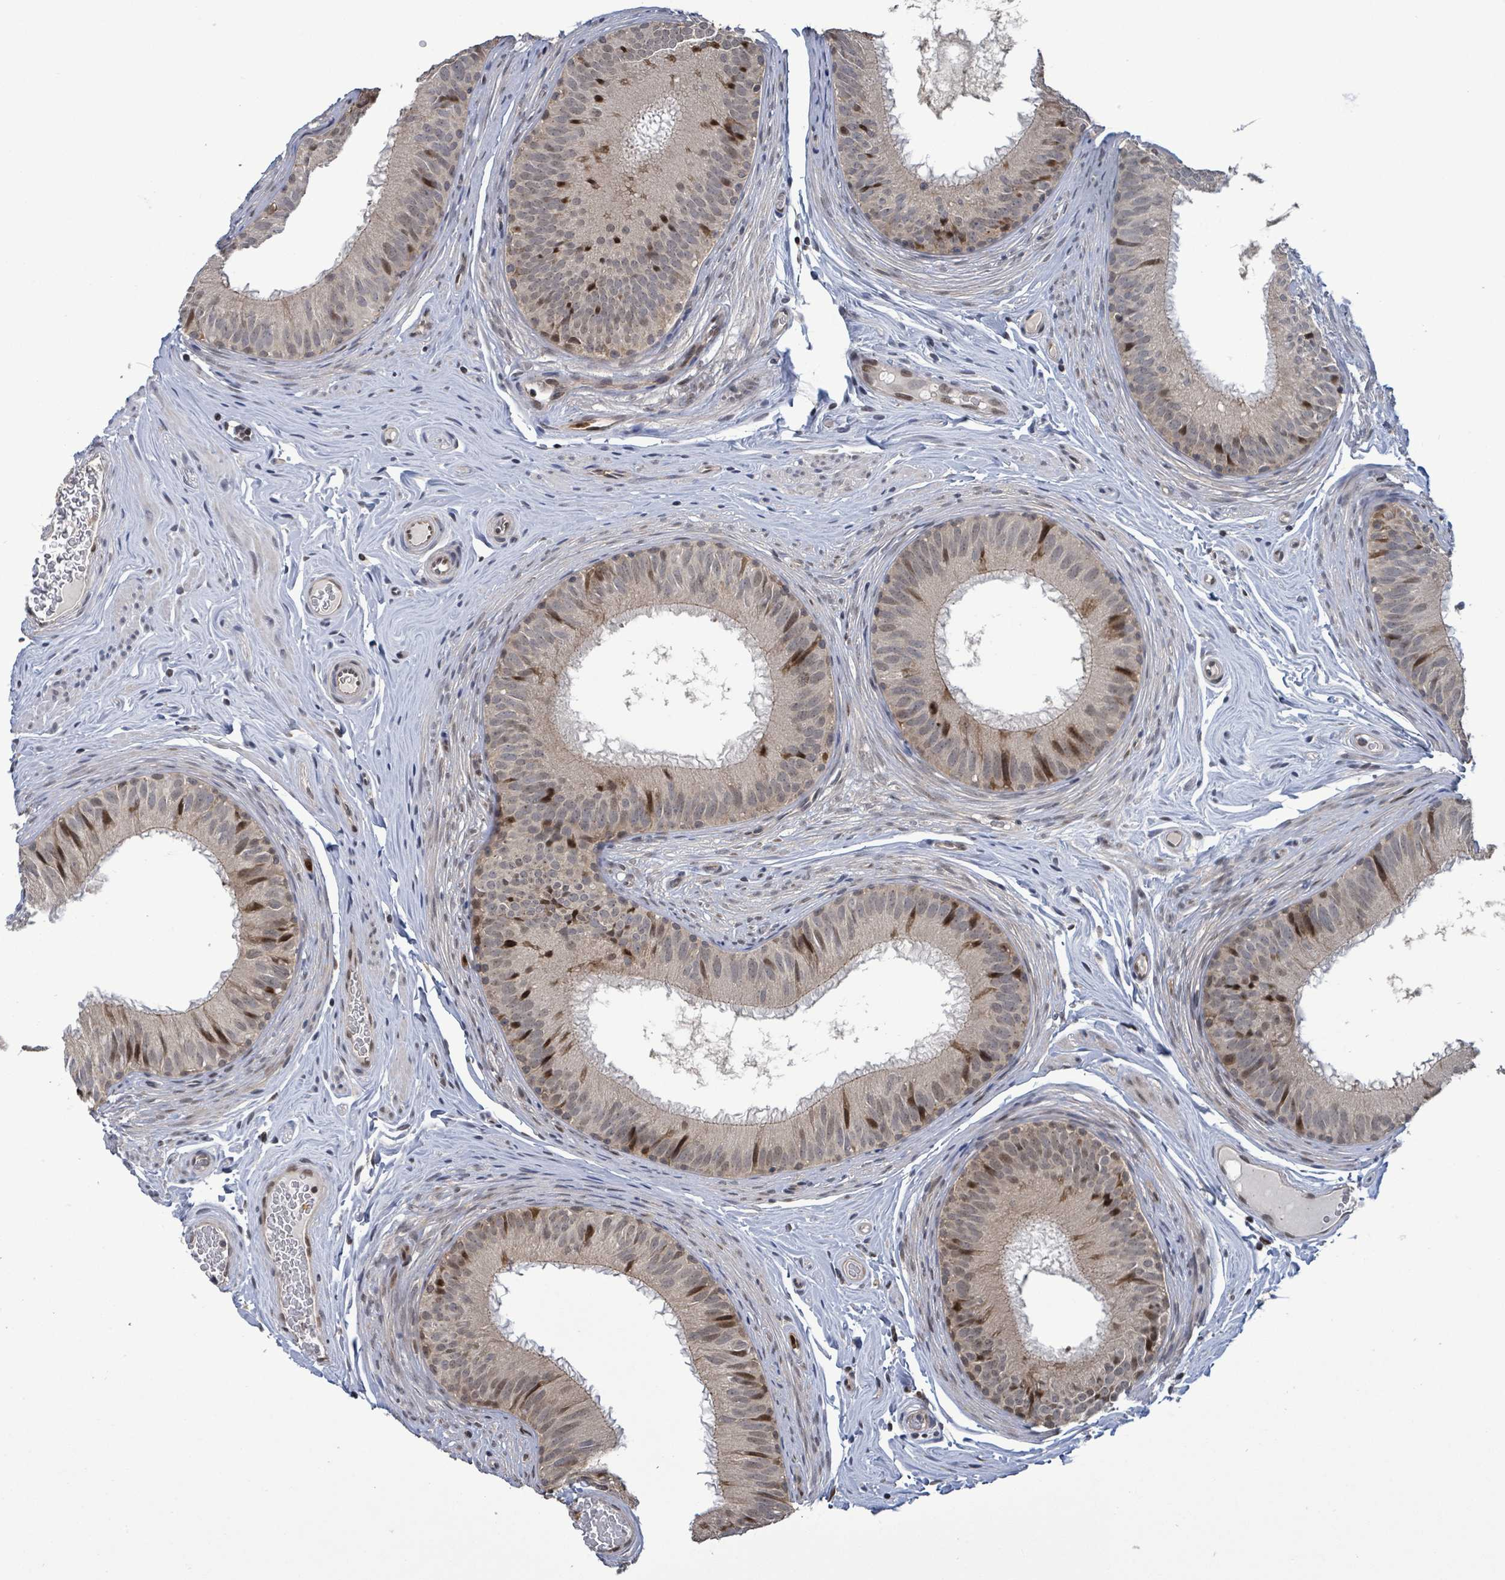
{"staining": {"intensity": "moderate", "quantity": "<25%", "location": "nuclear"}, "tissue": "epididymis", "cell_type": "Glandular cells", "image_type": "normal", "snomed": [{"axis": "morphology", "description": "Normal tissue, NOS"}, {"axis": "topography", "description": "Epididymis, spermatic cord, NOS"}], "caption": "The histopathology image exhibits immunohistochemical staining of benign epididymis. There is moderate nuclear expression is identified in about <25% of glandular cells.", "gene": "COQ6", "patient": {"sex": "male", "age": 25}}